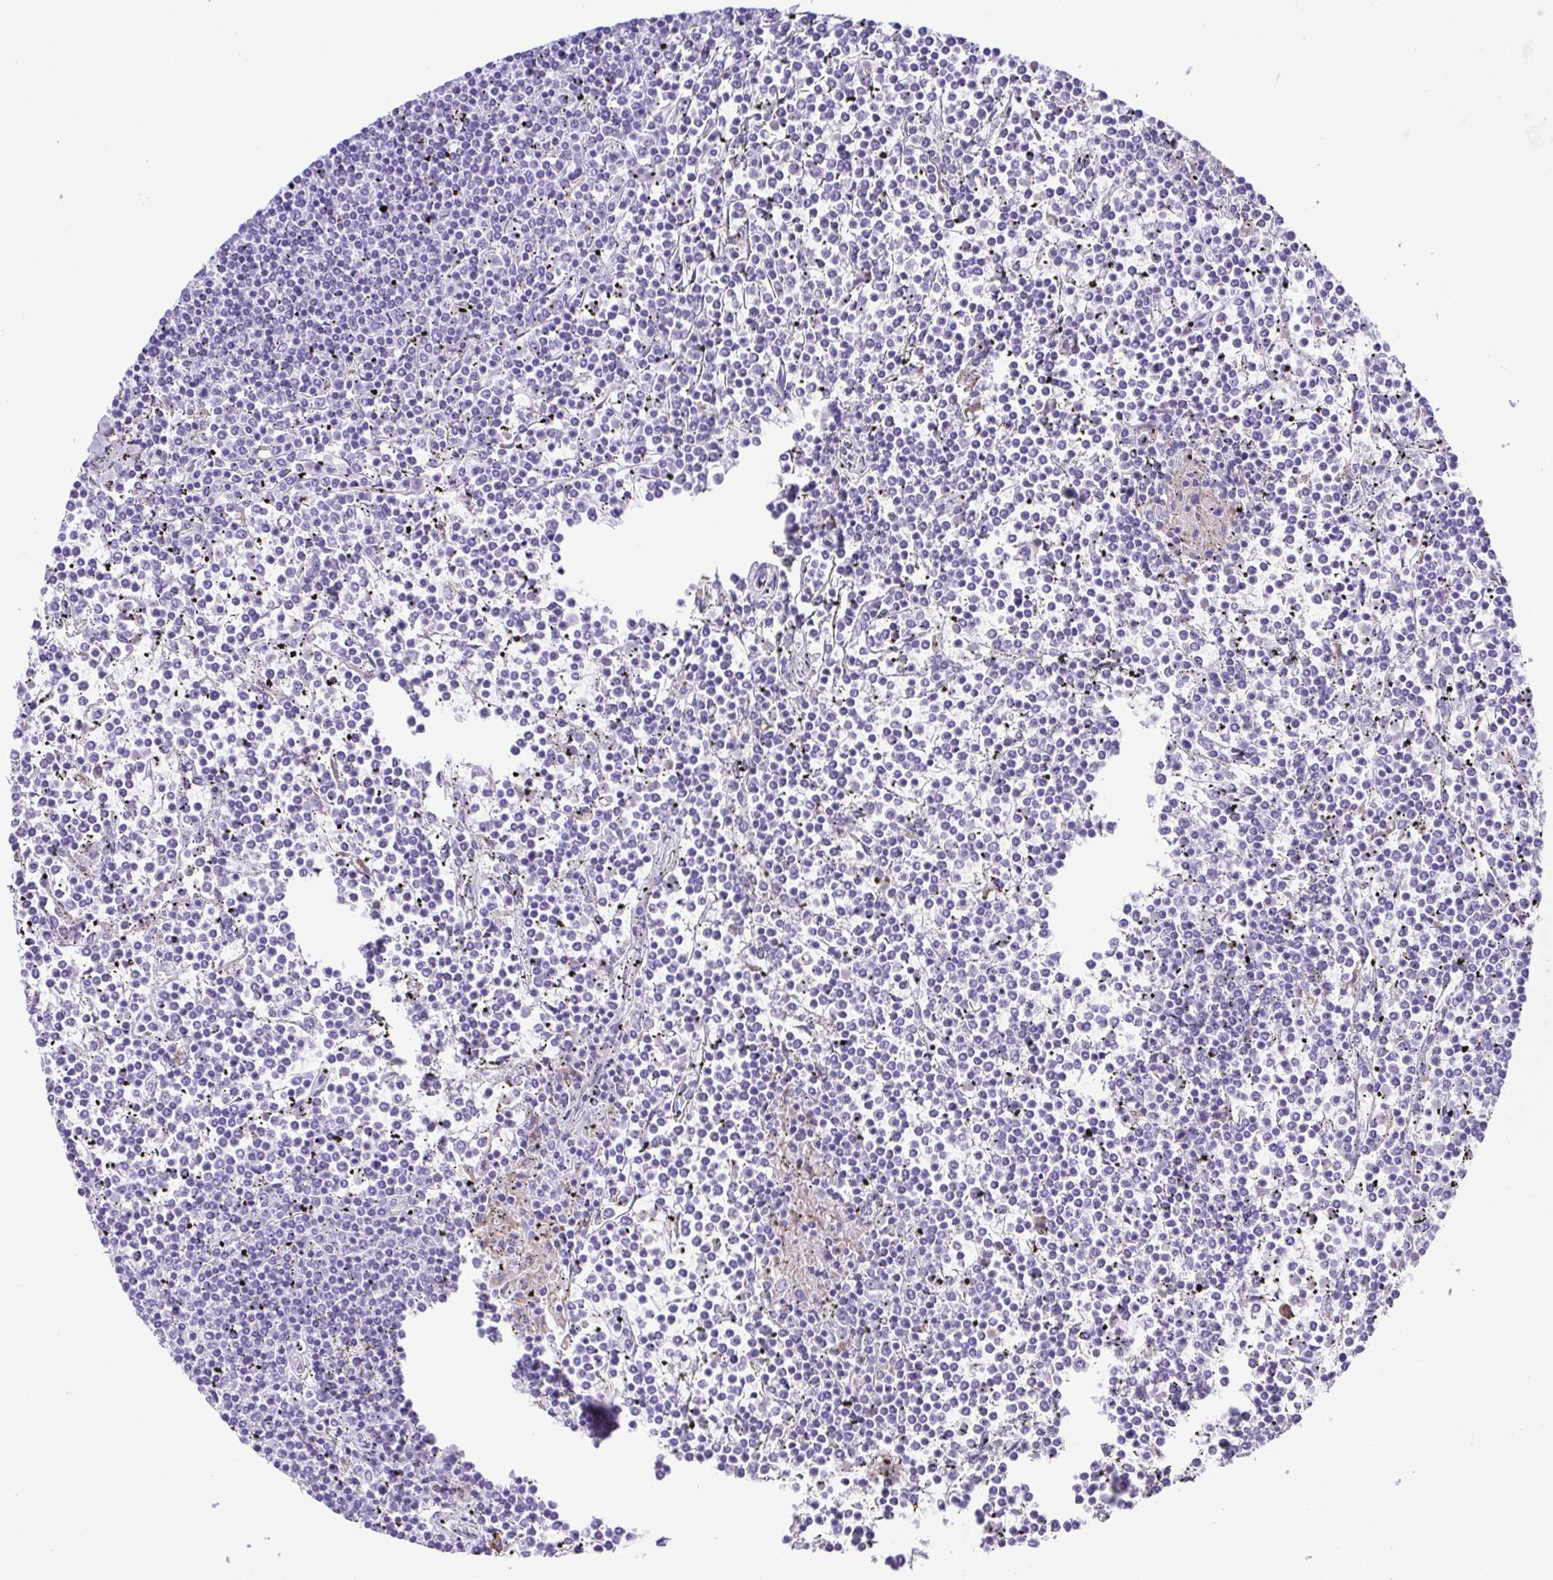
{"staining": {"intensity": "negative", "quantity": "none", "location": "none"}, "tissue": "lymphoma", "cell_type": "Tumor cells", "image_type": "cancer", "snomed": [{"axis": "morphology", "description": "Malignant lymphoma, non-Hodgkin's type, Low grade"}, {"axis": "topography", "description": "Spleen"}], "caption": "Tumor cells show no significant expression in malignant lymphoma, non-Hodgkin's type (low-grade).", "gene": "GPR17", "patient": {"sex": "female", "age": 19}}